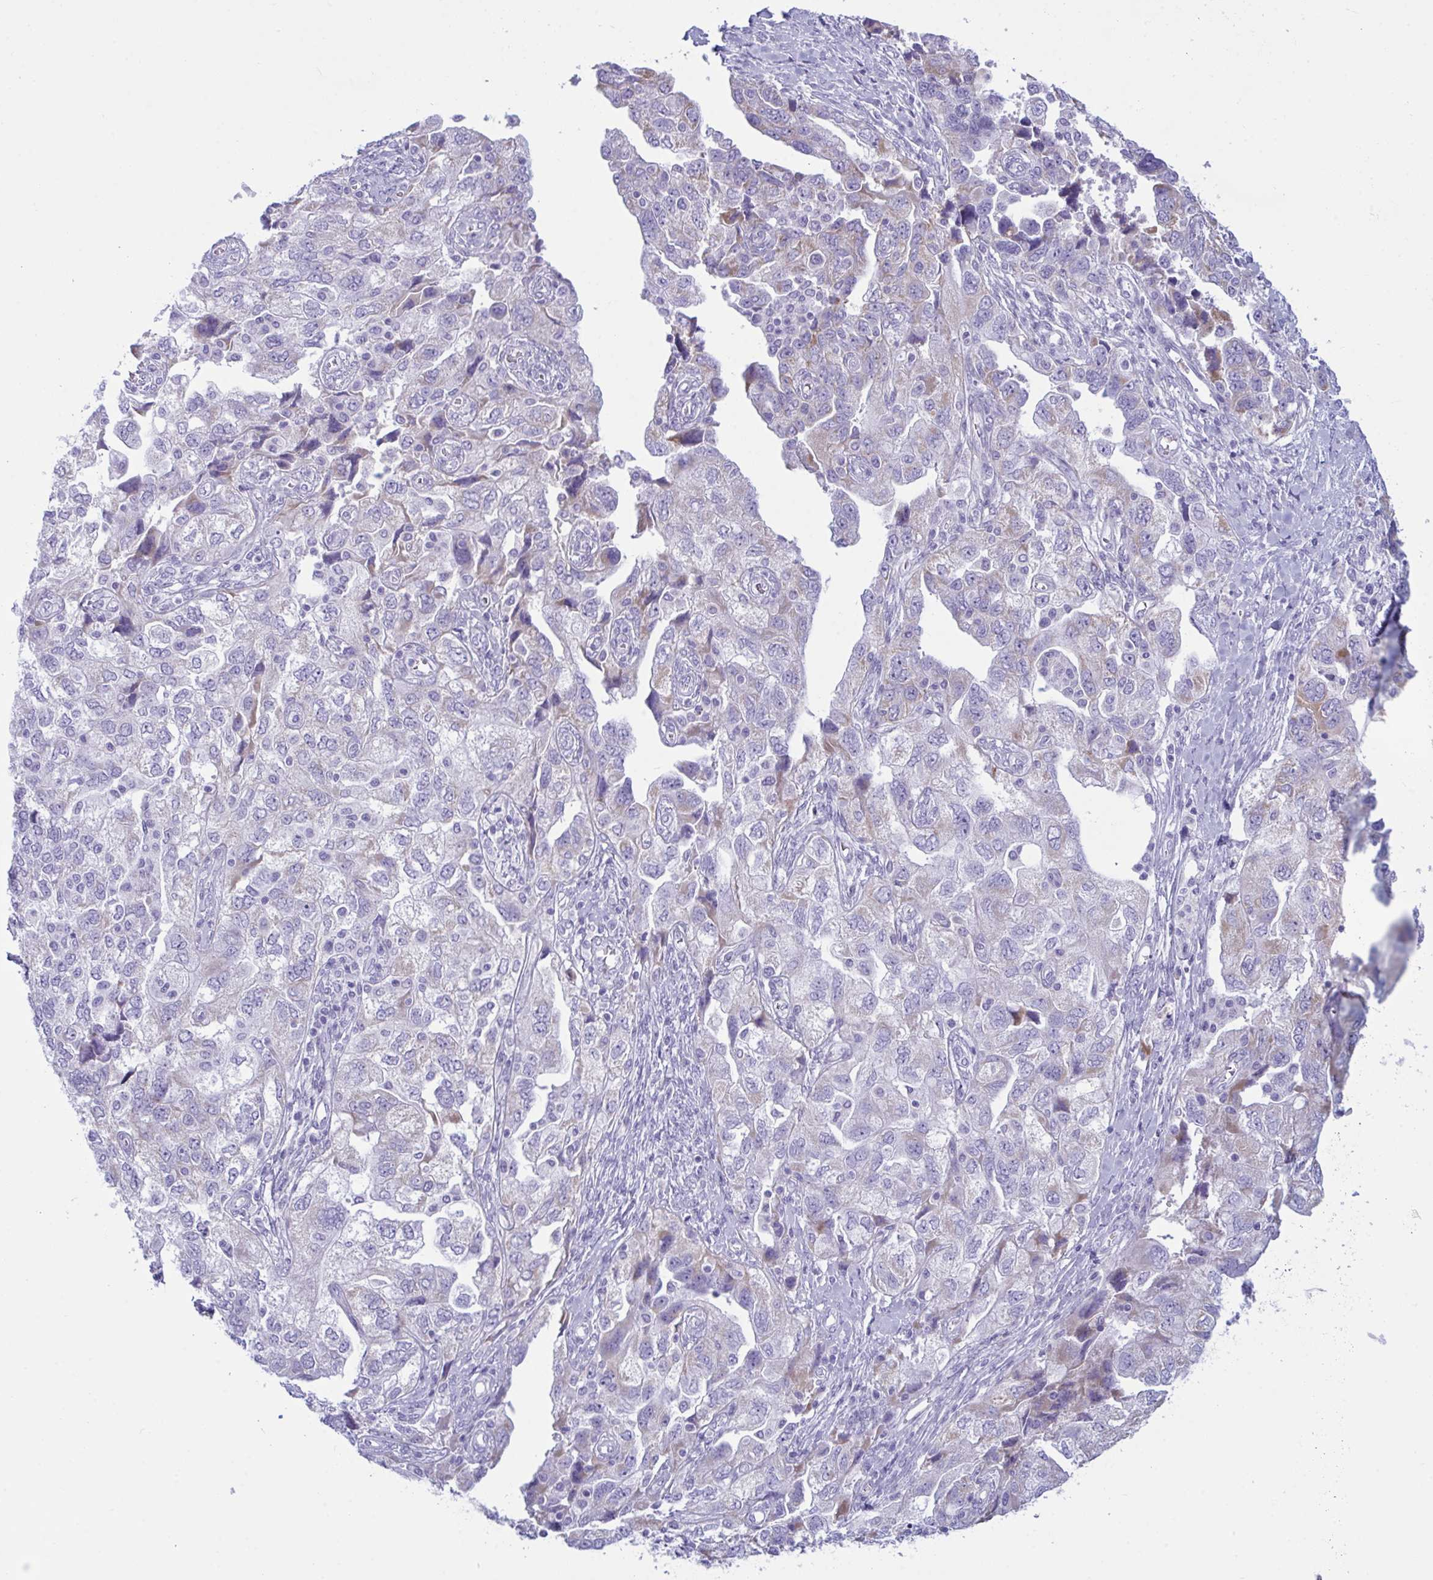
{"staining": {"intensity": "weak", "quantity": "25%-75%", "location": "cytoplasmic/membranous"}, "tissue": "ovarian cancer", "cell_type": "Tumor cells", "image_type": "cancer", "snomed": [{"axis": "morphology", "description": "Carcinoma, NOS"}, {"axis": "morphology", "description": "Cystadenocarcinoma, serous, NOS"}, {"axis": "topography", "description": "Ovary"}], "caption": "Immunohistochemical staining of carcinoma (ovarian) exhibits low levels of weak cytoplasmic/membranous staining in approximately 25%-75% of tumor cells.", "gene": "BBS1", "patient": {"sex": "female", "age": 69}}